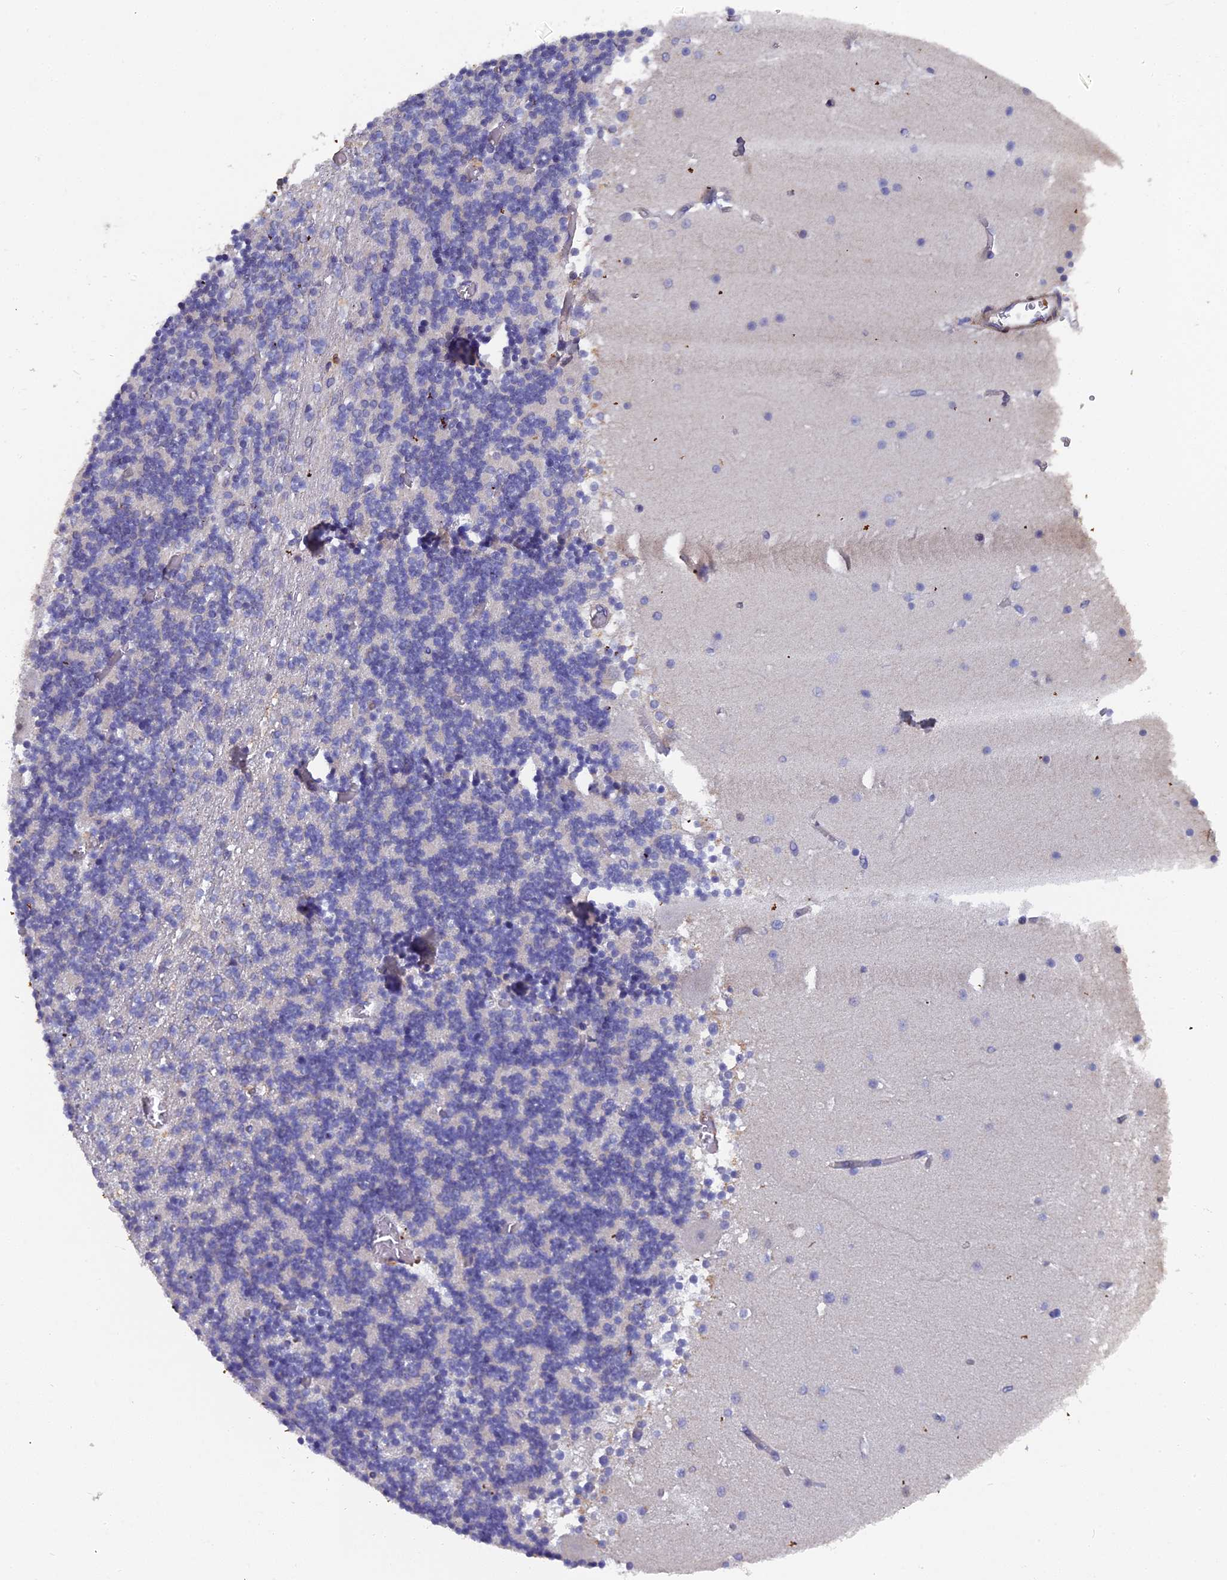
{"staining": {"intensity": "negative", "quantity": "none", "location": "none"}, "tissue": "cerebellum", "cell_type": "Cells in granular layer", "image_type": "normal", "snomed": [{"axis": "morphology", "description": "Normal tissue, NOS"}, {"axis": "topography", "description": "Cerebellum"}], "caption": "This is a image of IHC staining of normal cerebellum, which shows no expression in cells in granular layer. The staining was performed using DAB (3,3'-diaminobenzidine) to visualize the protein expression in brown, while the nuclei were stained in blue with hematoxylin (Magnification: 20x).", "gene": "GALK2", "patient": {"sex": "female", "age": 28}}